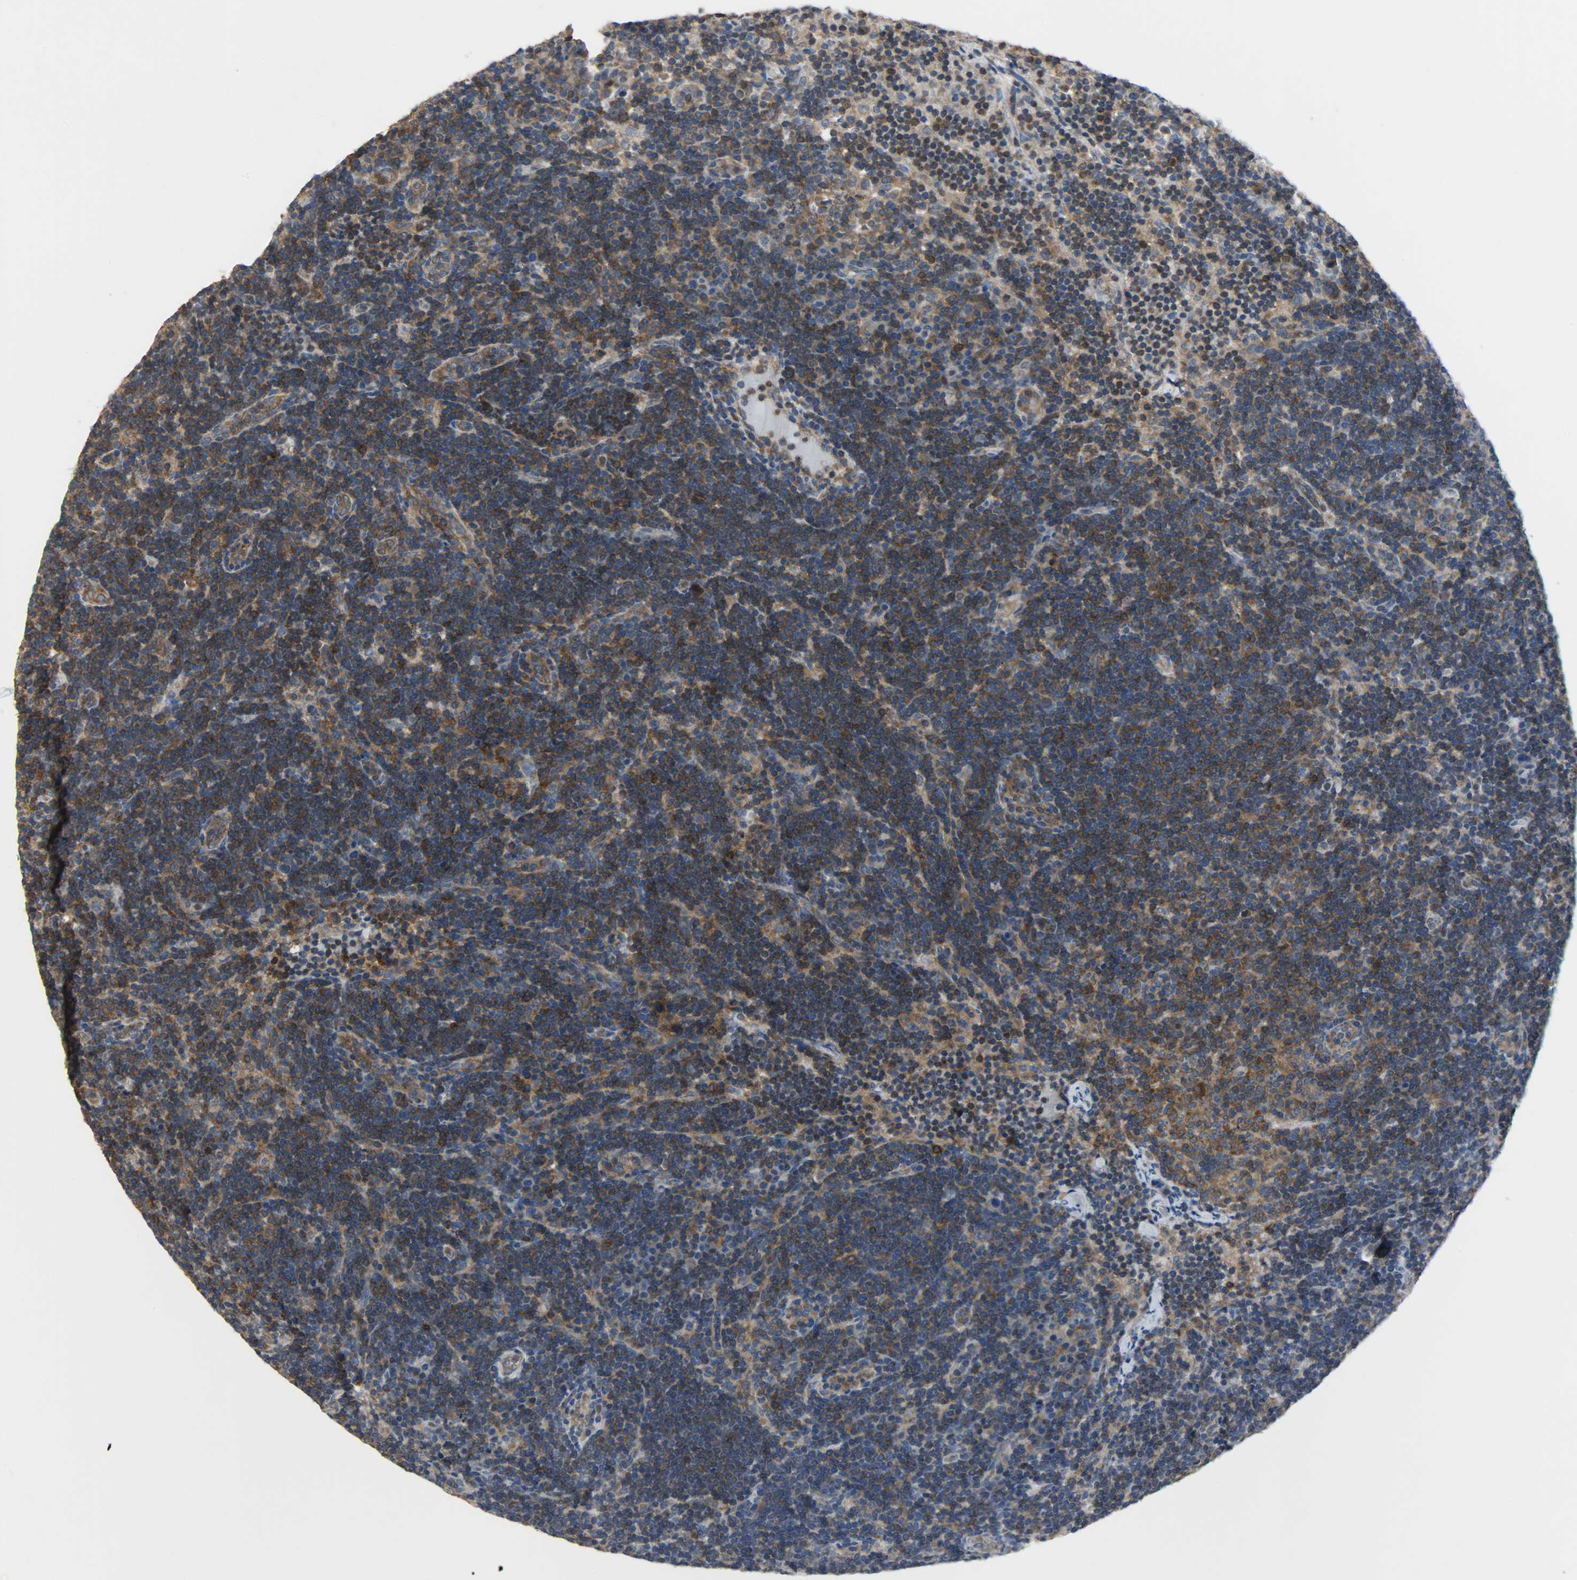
{"staining": {"intensity": "moderate", "quantity": ">75%", "location": "cytoplasmic/membranous"}, "tissue": "lymph node", "cell_type": "Germinal center cells", "image_type": "normal", "snomed": [{"axis": "morphology", "description": "Normal tissue, NOS"}, {"axis": "morphology", "description": "Squamous cell carcinoma, metastatic, NOS"}, {"axis": "topography", "description": "Lymph node"}], "caption": "The photomicrograph demonstrates a brown stain indicating the presence of a protein in the cytoplasmic/membranous of germinal center cells in lymph node.", "gene": "TRIM21", "patient": {"sex": "female", "age": 53}}